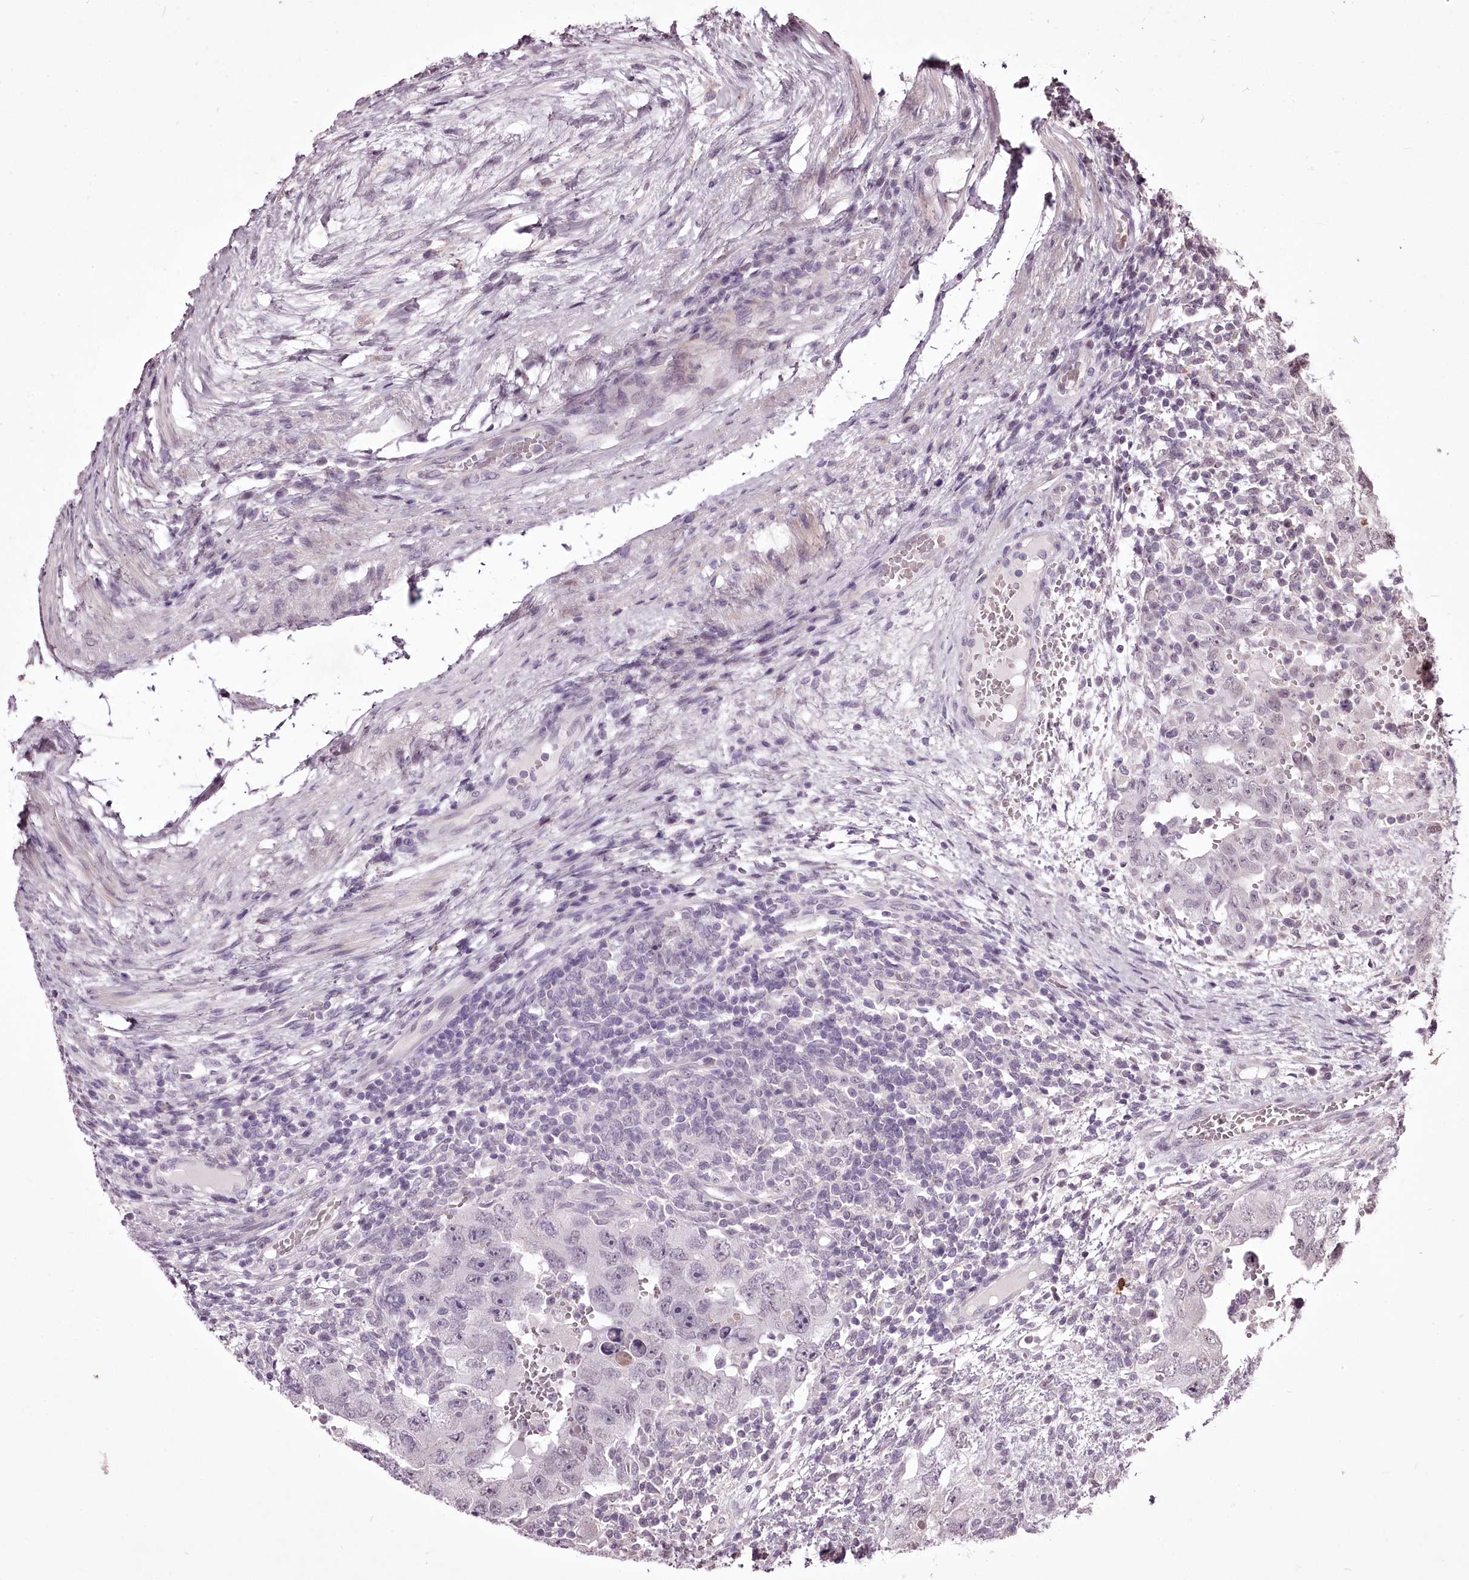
{"staining": {"intensity": "negative", "quantity": "none", "location": "none"}, "tissue": "testis cancer", "cell_type": "Tumor cells", "image_type": "cancer", "snomed": [{"axis": "morphology", "description": "Carcinoma, Embryonal, NOS"}, {"axis": "topography", "description": "Testis"}], "caption": "Histopathology image shows no significant protein staining in tumor cells of testis embryonal carcinoma. (Immunohistochemistry, brightfield microscopy, high magnification).", "gene": "ADRA1D", "patient": {"sex": "male", "age": 26}}